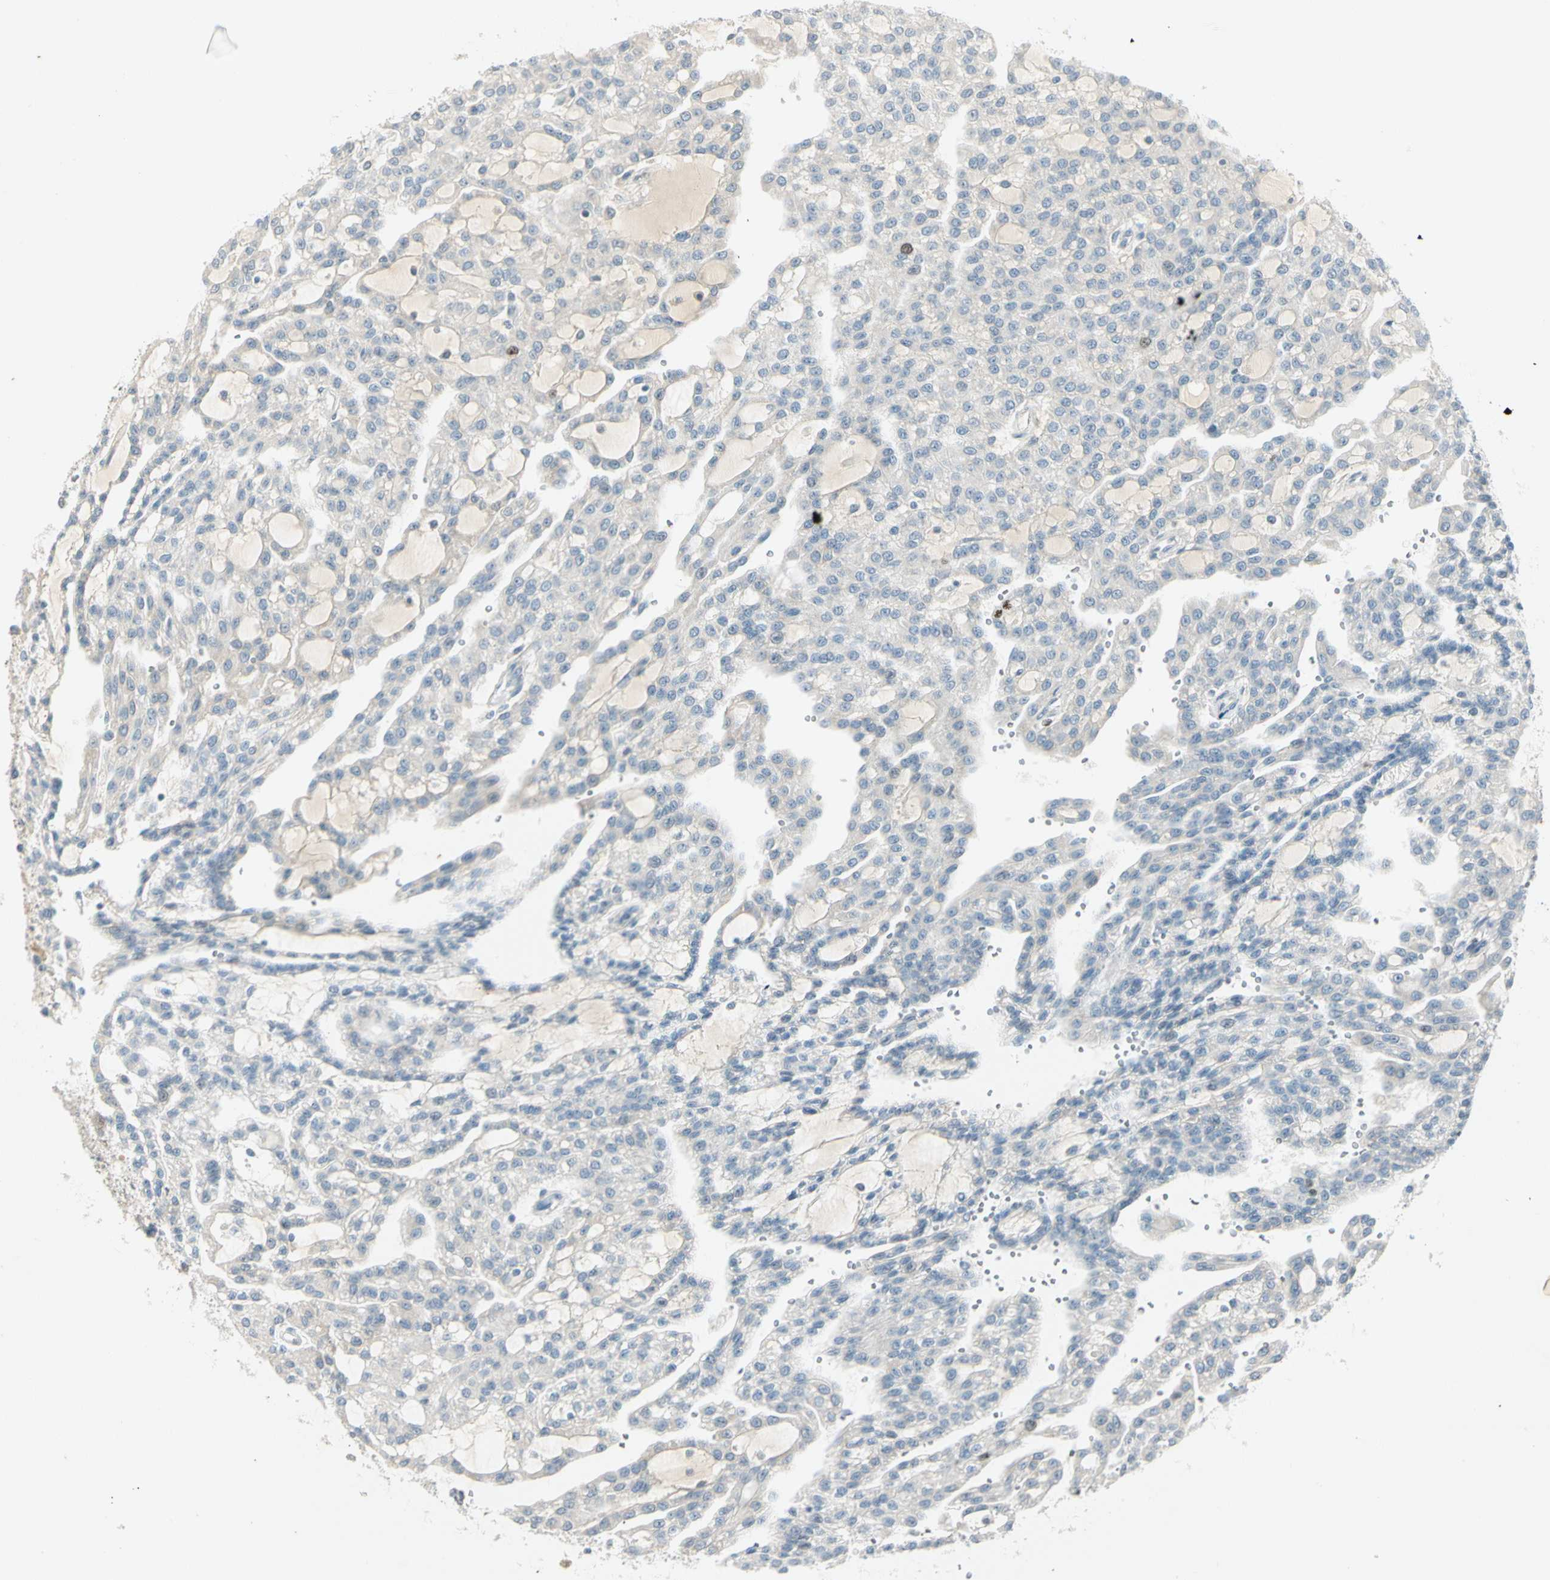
{"staining": {"intensity": "negative", "quantity": "none", "location": "none"}, "tissue": "renal cancer", "cell_type": "Tumor cells", "image_type": "cancer", "snomed": [{"axis": "morphology", "description": "Adenocarcinoma, NOS"}, {"axis": "topography", "description": "Kidney"}], "caption": "Renal cancer stained for a protein using IHC displays no positivity tumor cells.", "gene": "PITX1", "patient": {"sex": "male", "age": 63}}